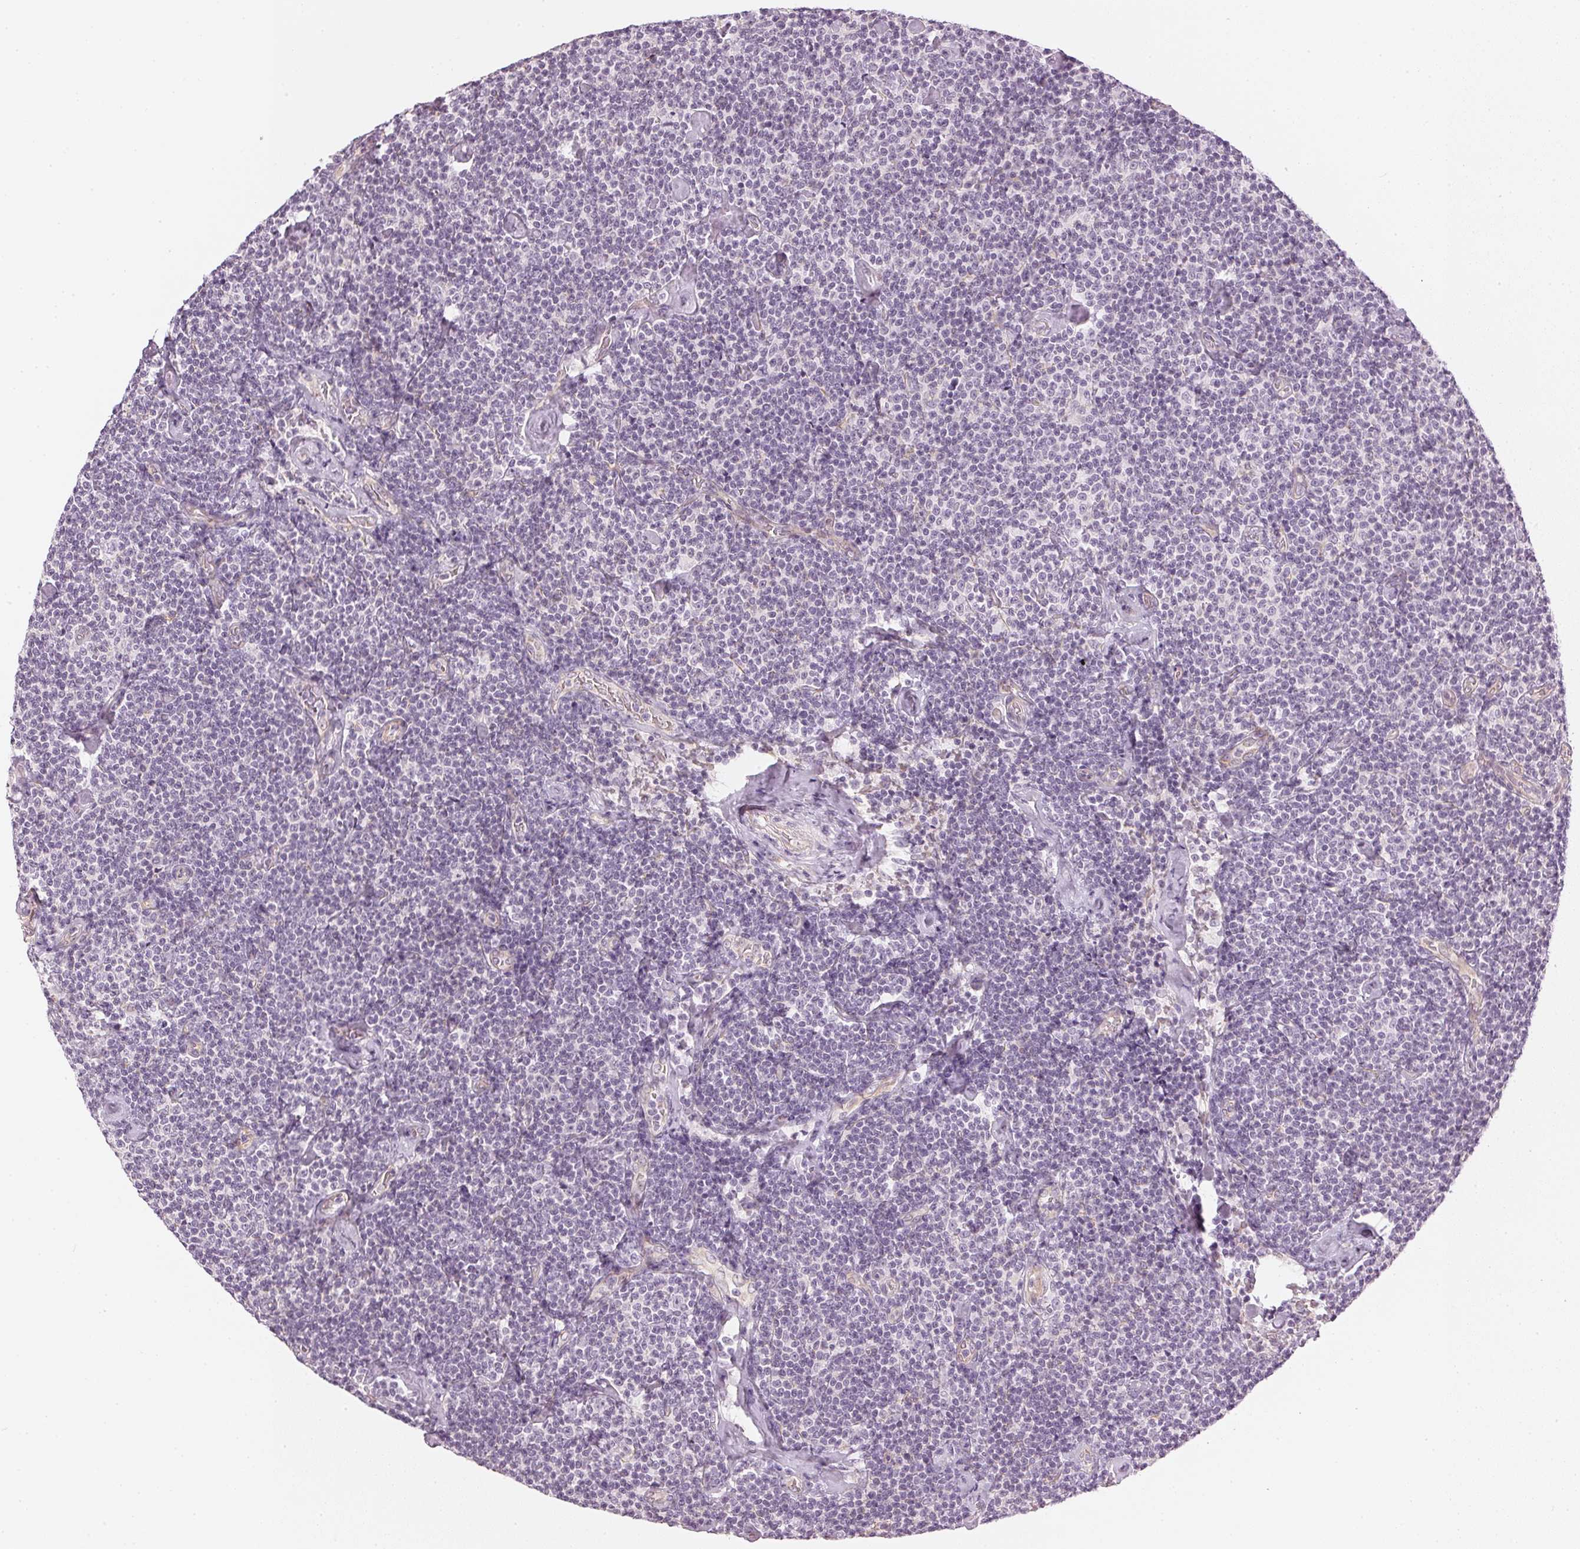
{"staining": {"intensity": "negative", "quantity": "none", "location": "none"}, "tissue": "lymphoma", "cell_type": "Tumor cells", "image_type": "cancer", "snomed": [{"axis": "morphology", "description": "Malignant lymphoma, non-Hodgkin's type, Low grade"}, {"axis": "topography", "description": "Lymph node"}], "caption": "This is a micrograph of immunohistochemistry staining of lymphoma, which shows no positivity in tumor cells.", "gene": "APLP1", "patient": {"sex": "male", "age": 81}}